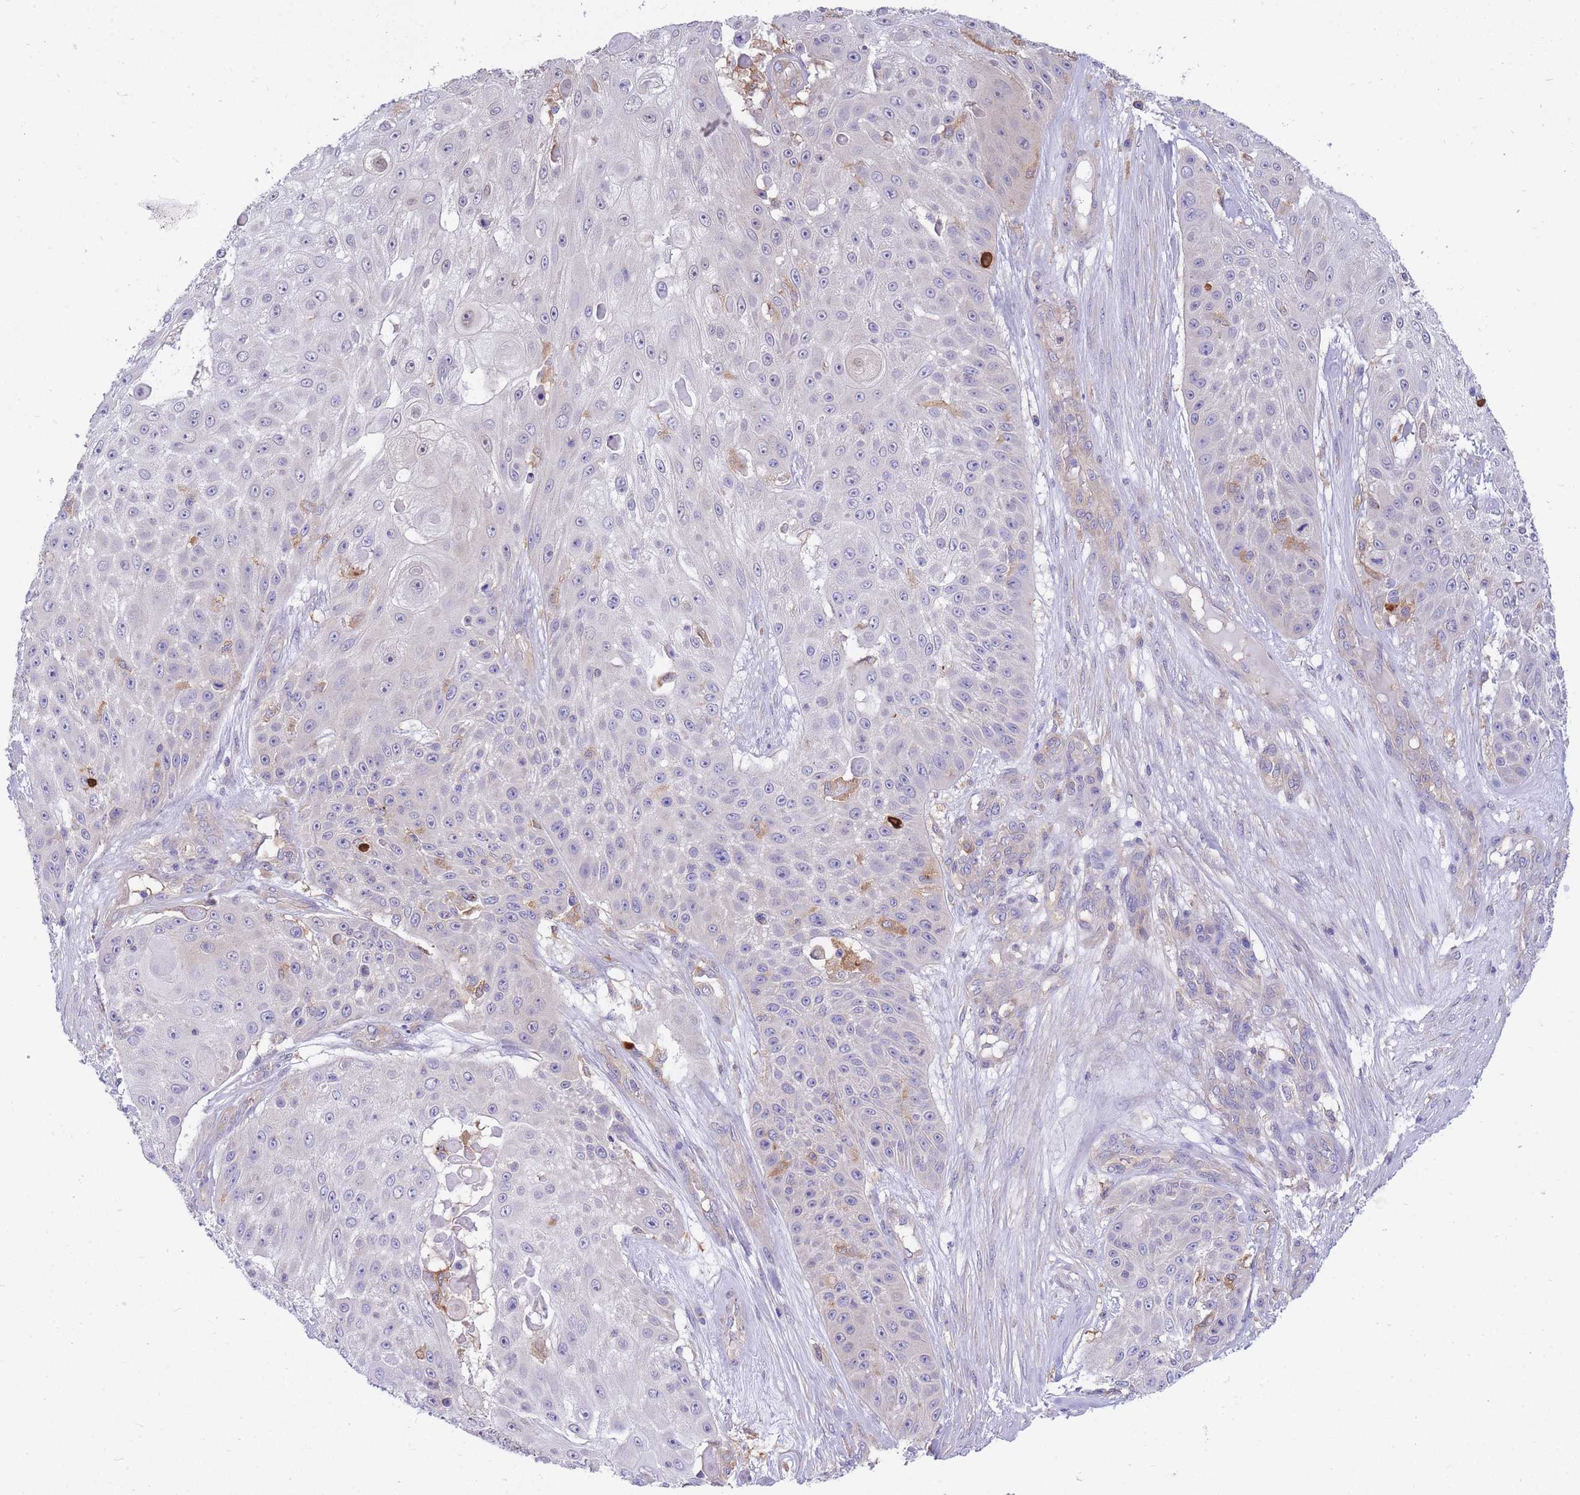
{"staining": {"intensity": "weak", "quantity": "<25%", "location": "cytoplasmic/membranous,nuclear"}, "tissue": "skin cancer", "cell_type": "Tumor cells", "image_type": "cancer", "snomed": [{"axis": "morphology", "description": "Squamous cell carcinoma, NOS"}, {"axis": "topography", "description": "Skin"}], "caption": "This is a histopathology image of immunohistochemistry (IHC) staining of skin squamous cell carcinoma, which shows no staining in tumor cells.", "gene": "NAMPT", "patient": {"sex": "female", "age": 86}}